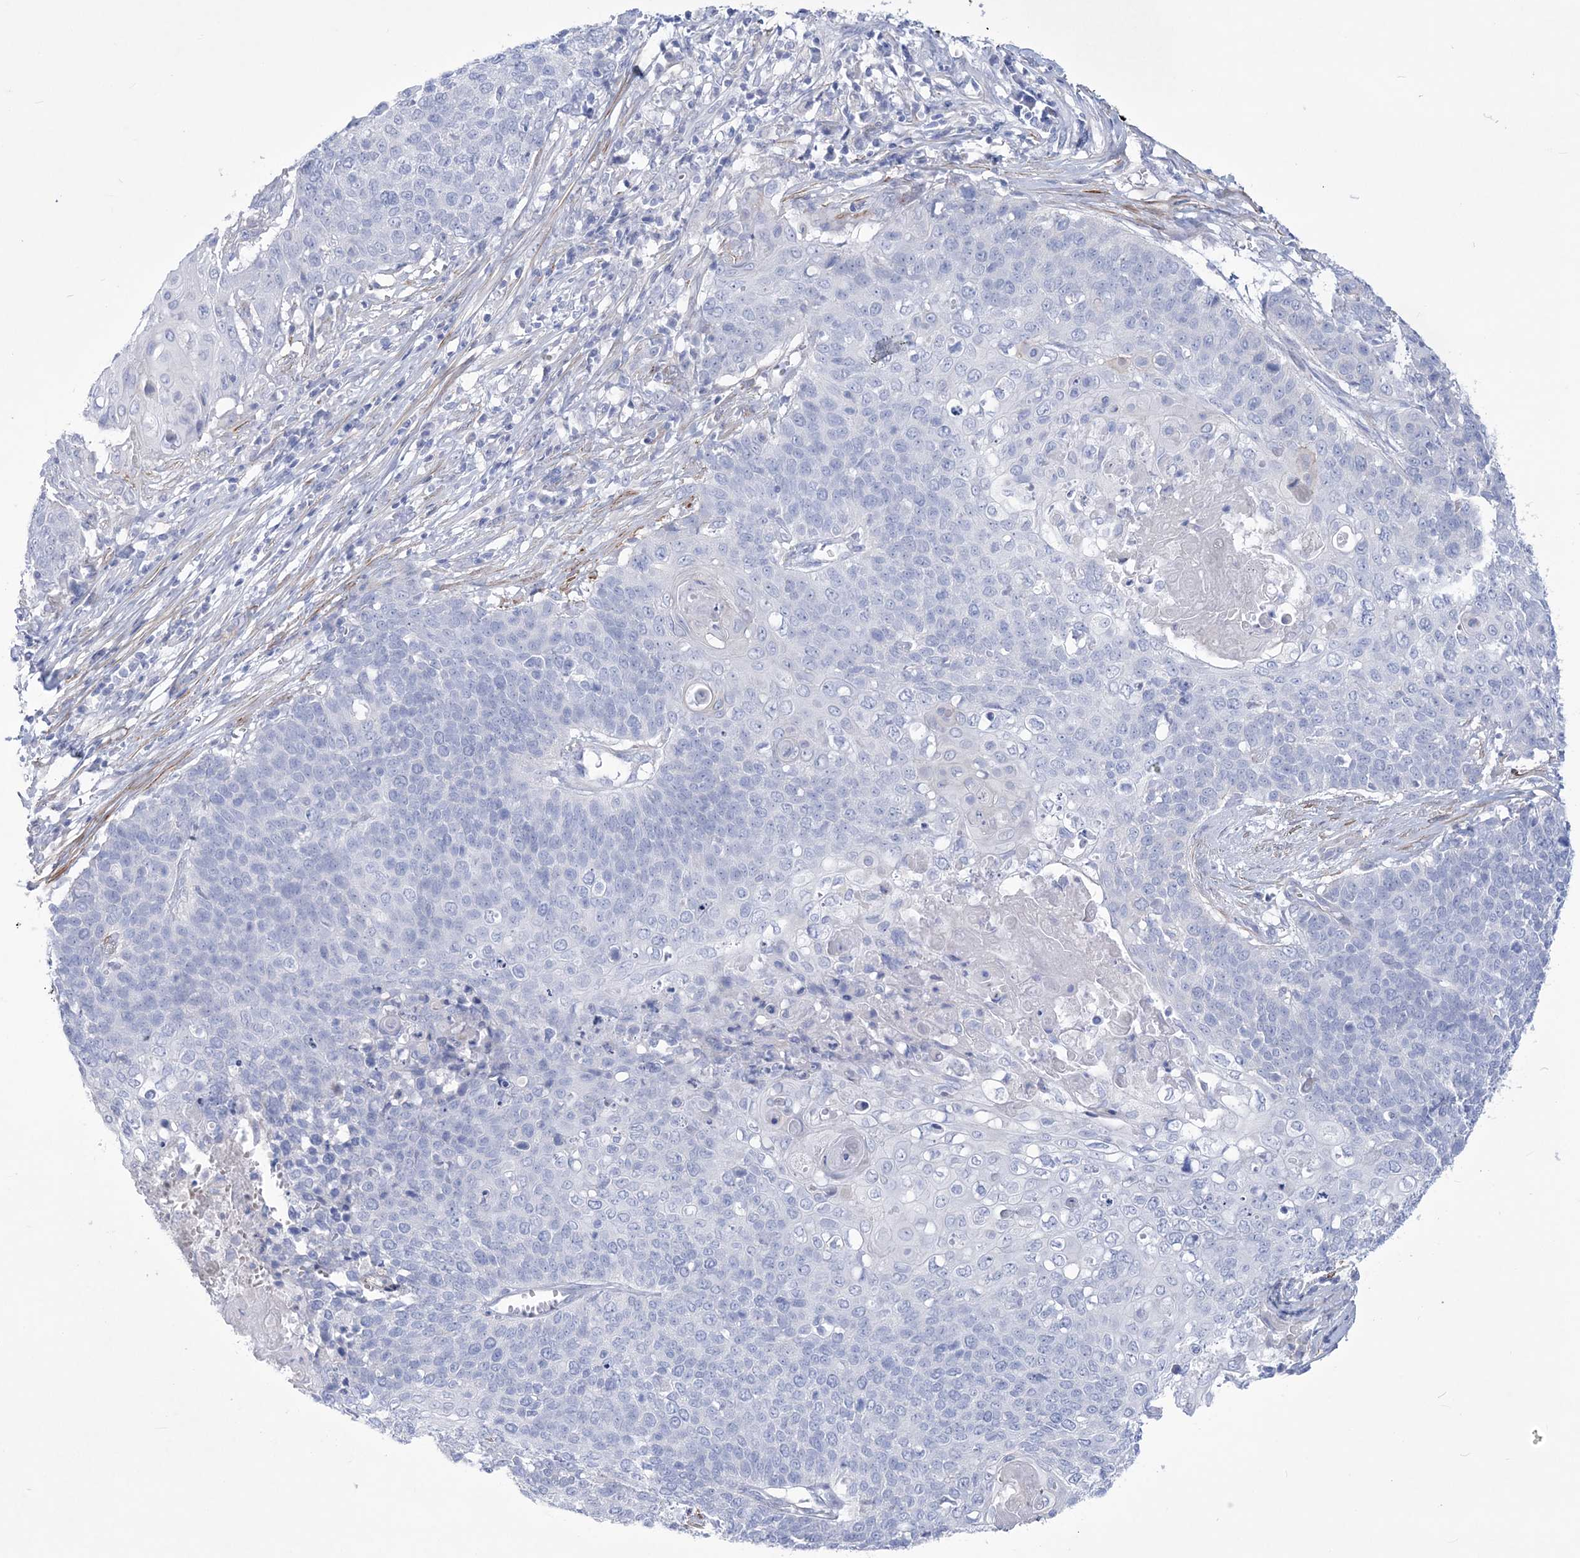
{"staining": {"intensity": "negative", "quantity": "none", "location": "none"}, "tissue": "cervical cancer", "cell_type": "Tumor cells", "image_type": "cancer", "snomed": [{"axis": "morphology", "description": "Squamous cell carcinoma, NOS"}, {"axis": "topography", "description": "Cervix"}], "caption": "Human cervical squamous cell carcinoma stained for a protein using immunohistochemistry reveals no expression in tumor cells.", "gene": "WDR74", "patient": {"sex": "female", "age": 39}}